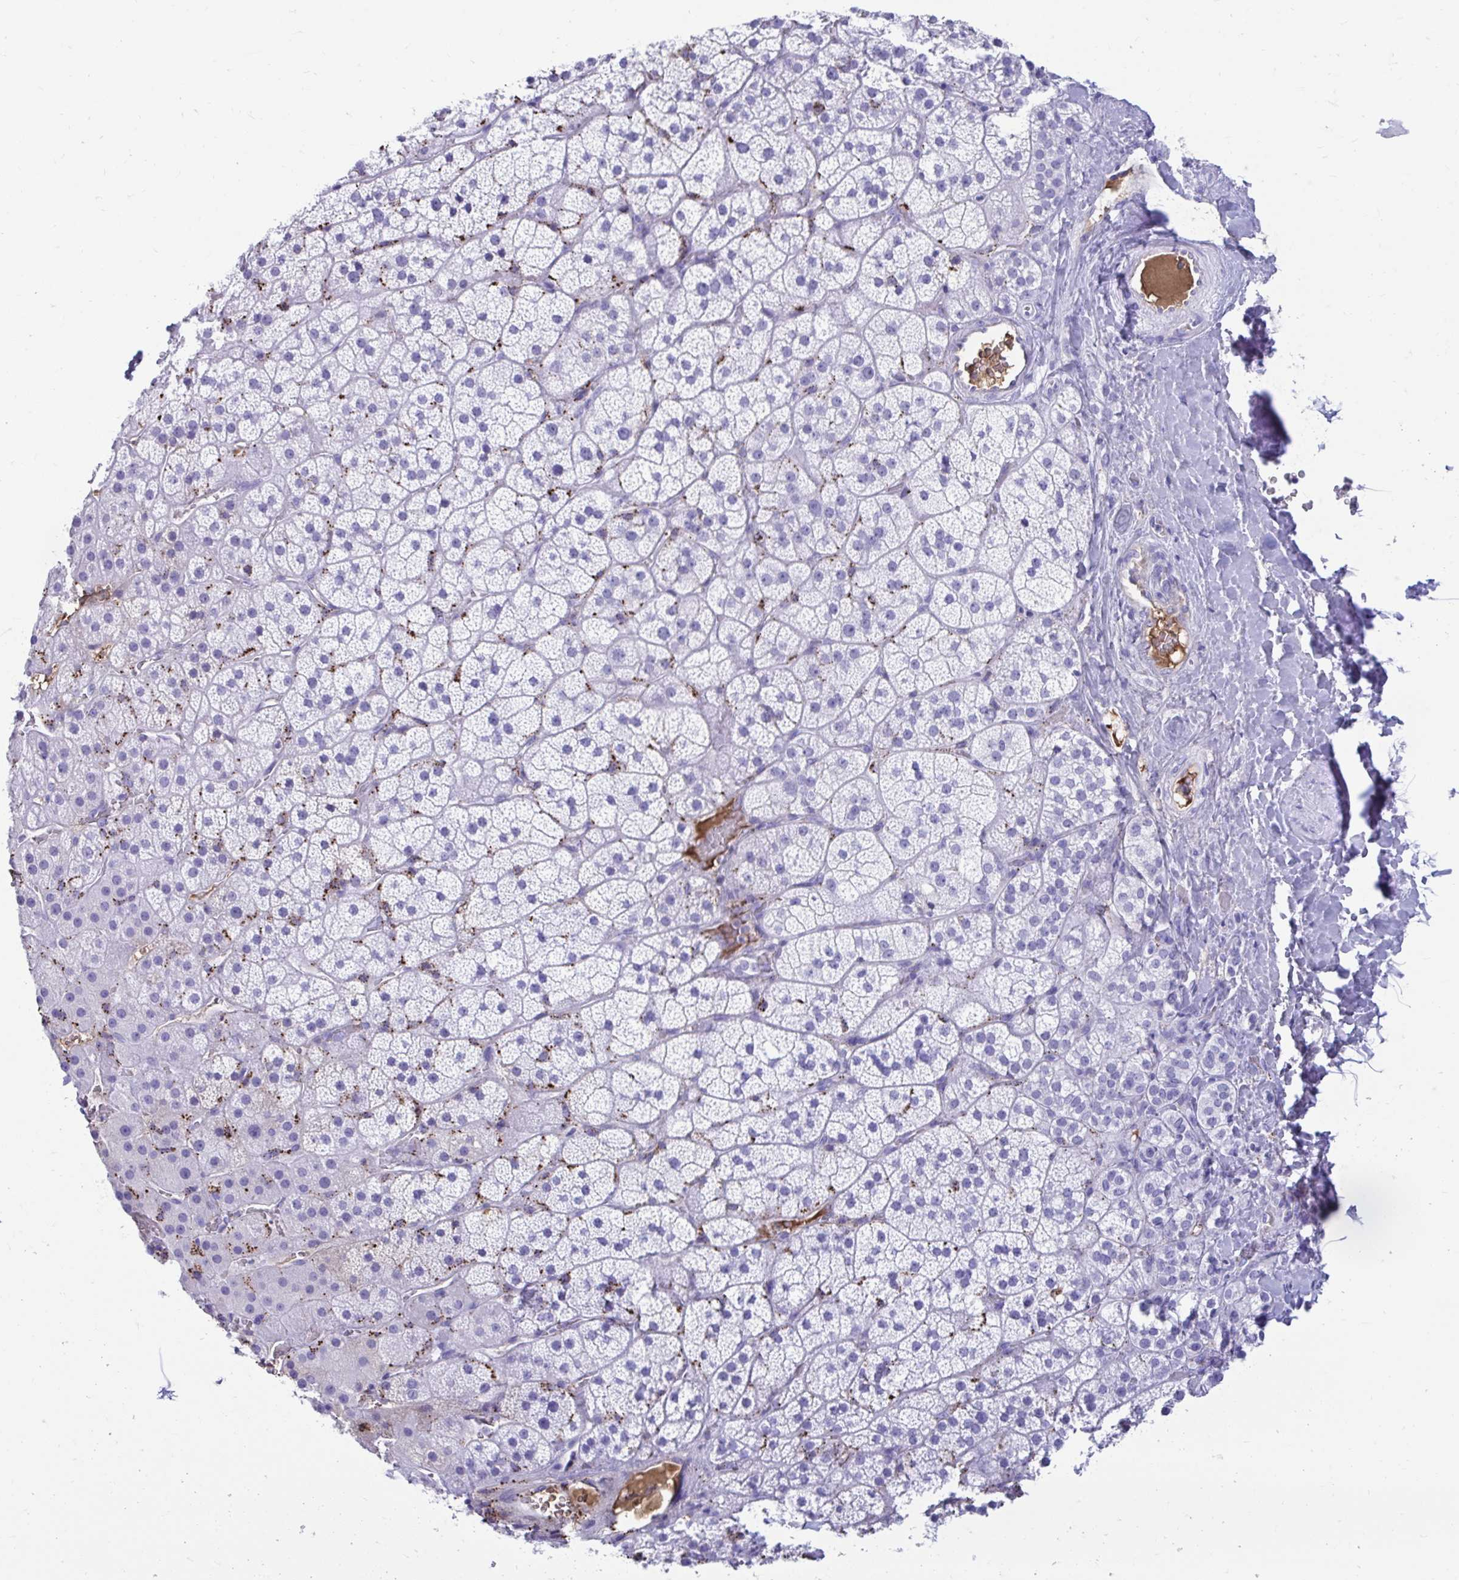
{"staining": {"intensity": "negative", "quantity": "none", "location": "none"}, "tissue": "adrenal gland", "cell_type": "Glandular cells", "image_type": "normal", "snomed": [{"axis": "morphology", "description": "Normal tissue, NOS"}, {"axis": "topography", "description": "Adrenal gland"}], "caption": "IHC of normal human adrenal gland reveals no staining in glandular cells.", "gene": "SMIM9", "patient": {"sex": "male", "age": 57}}